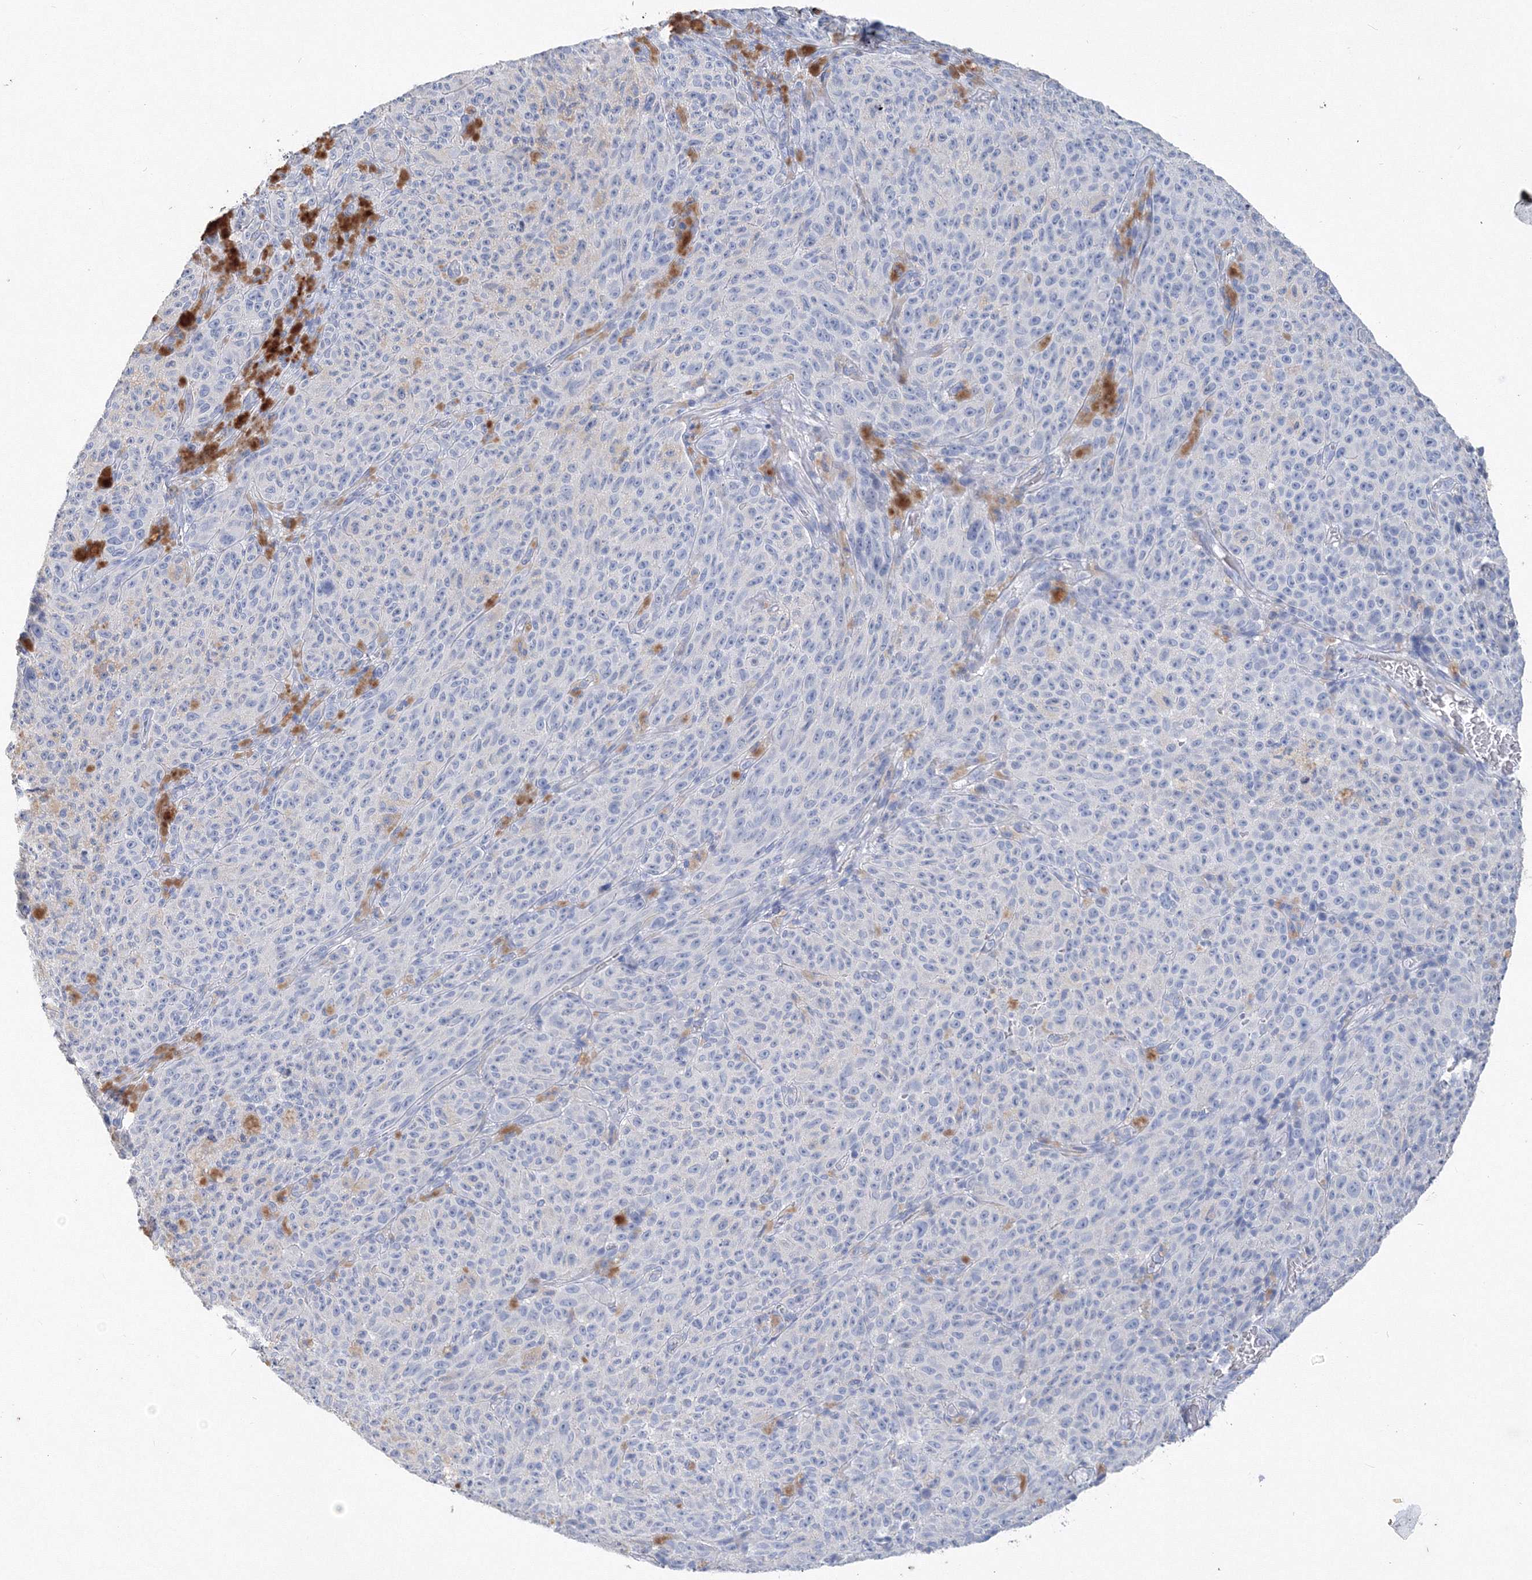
{"staining": {"intensity": "negative", "quantity": "none", "location": "none"}, "tissue": "melanoma", "cell_type": "Tumor cells", "image_type": "cancer", "snomed": [{"axis": "morphology", "description": "Malignant melanoma, NOS"}, {"axis": "topography", "description": "Skin"}], "caption": "Tumor cells show no significant positivity in malignant melanoma.", "gene": "OSBPL6", "patient": {"sex": "female", "age": 82}}